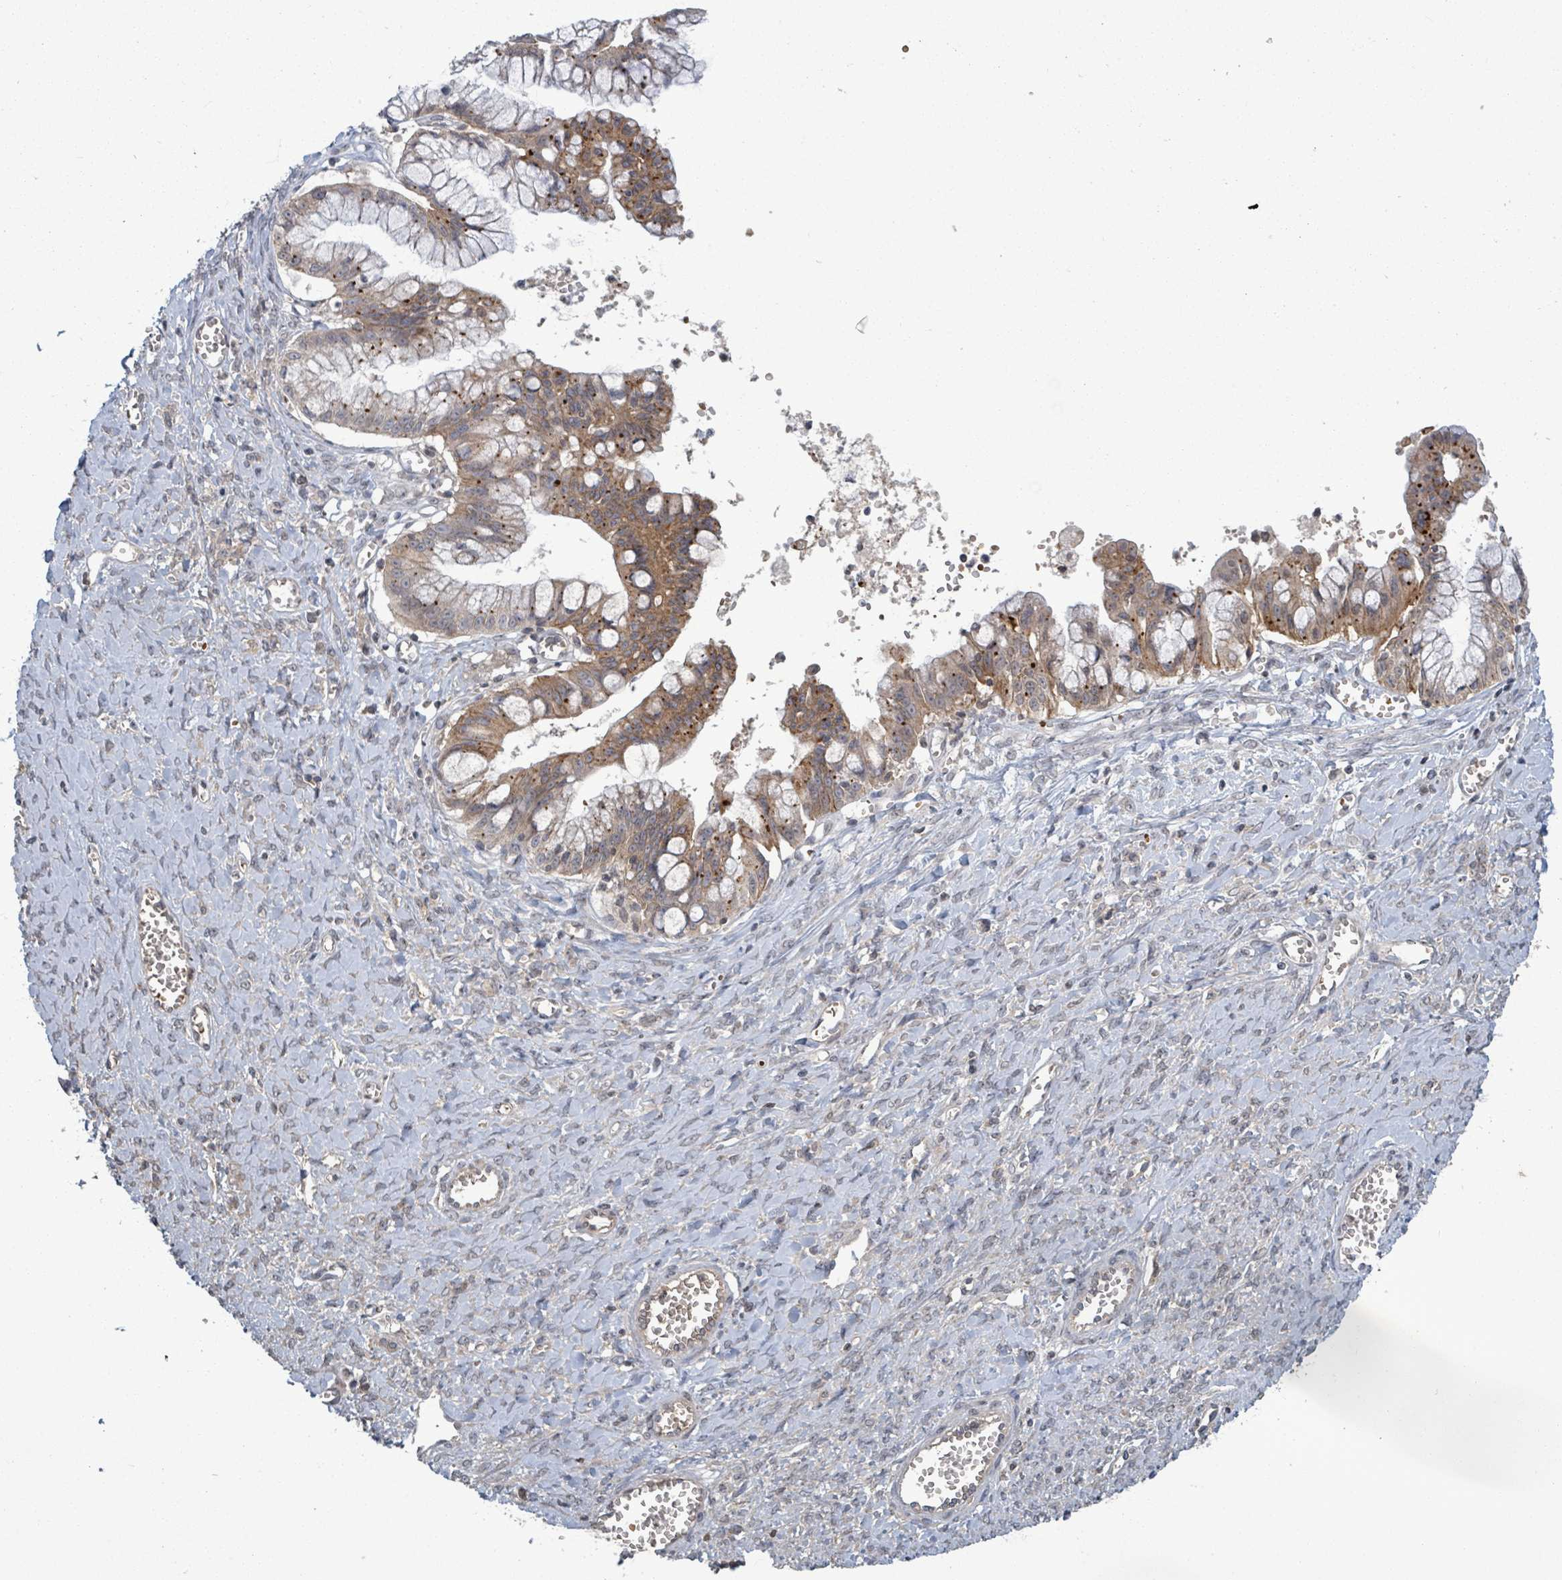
{"staining": {"intensity": "moderate", "quantity": ">75%", "location": "cytoplasmic/membranous"}, "tissue": "ovarian cancer", "cell_type": "Tumor cells", "image_type": "cancer", "snomed": [{"axis": "morphology", "description": "Cystadenocarcinoma, mucinous, NOS"}, {"axis": "topography", "description": "Ovary"}], "caption": "An immunohistochemistry (IHC) micrograph of tumor tissue is shown. Protein staining in brown labels moderate cytoplasmic/membranous positivity in mucinous cystadenocarcinoma (ovarian) within tumor cells. The protein of interest is shown in brown color, while the nuclei are stained blue.", "gene": "GRM8", "patient": {"sex": "female", "age": 70}}